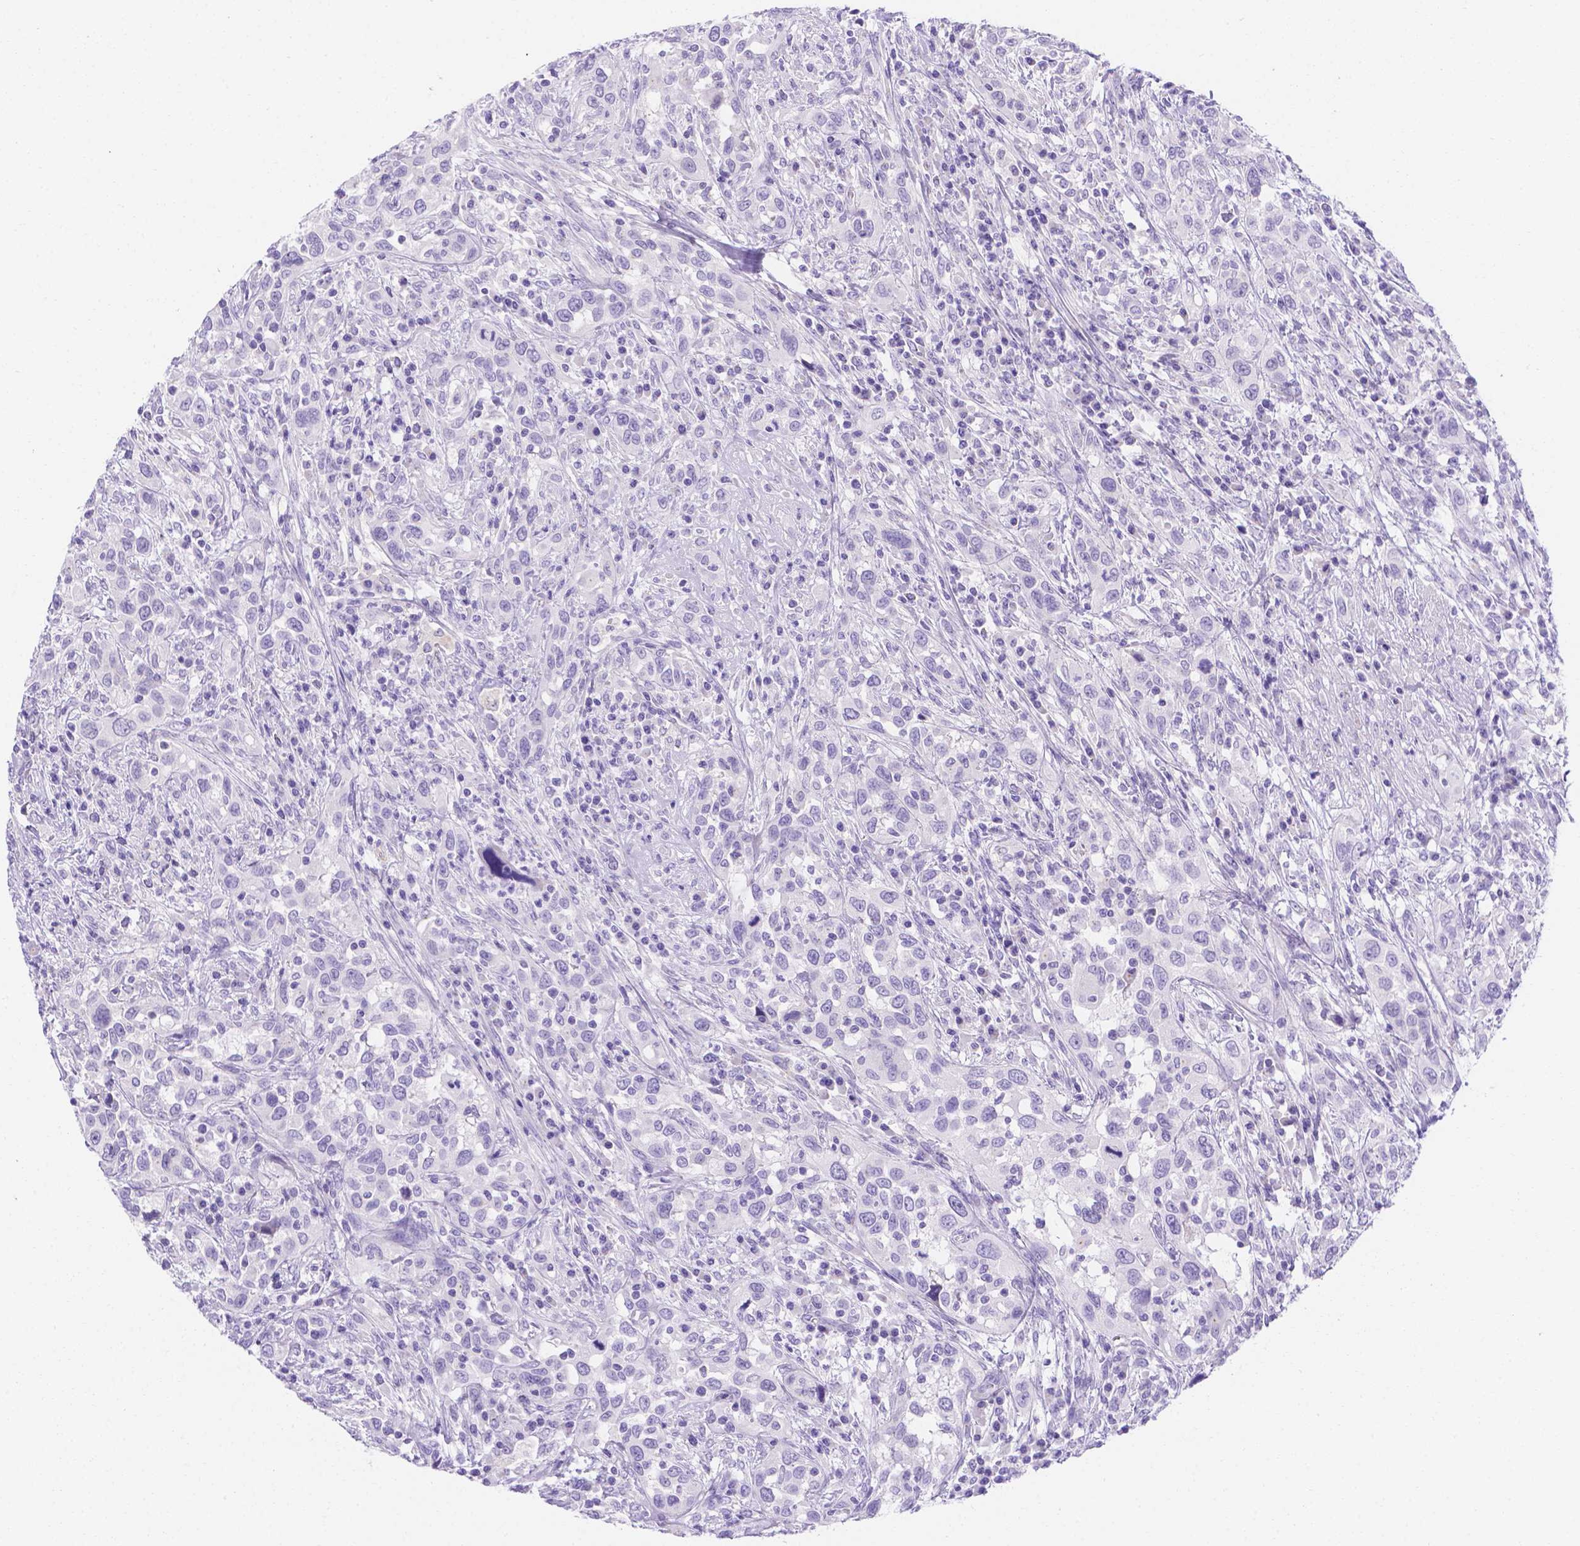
{"staining": {"intensity": "negative", "quantity": "none", "location": "none"}, "tissue": "urothelial cancer", "cell_type": "Tumor cells", "image_type": "cancer", "snomed": [{"axis": "morphology", "description": "Urothelial carcinoma, NOS"}, {"axis": "morphology", "description": "Urothelial carcinoma, High grade"}, {"axis": "topography", "description": "Urinary bladder"}], "caption": "Tumor cells are negative for brown protein staining in transitional cell carcinoma.", "gene": "MLN", "patient": {"sex": "female", "age": 64}}